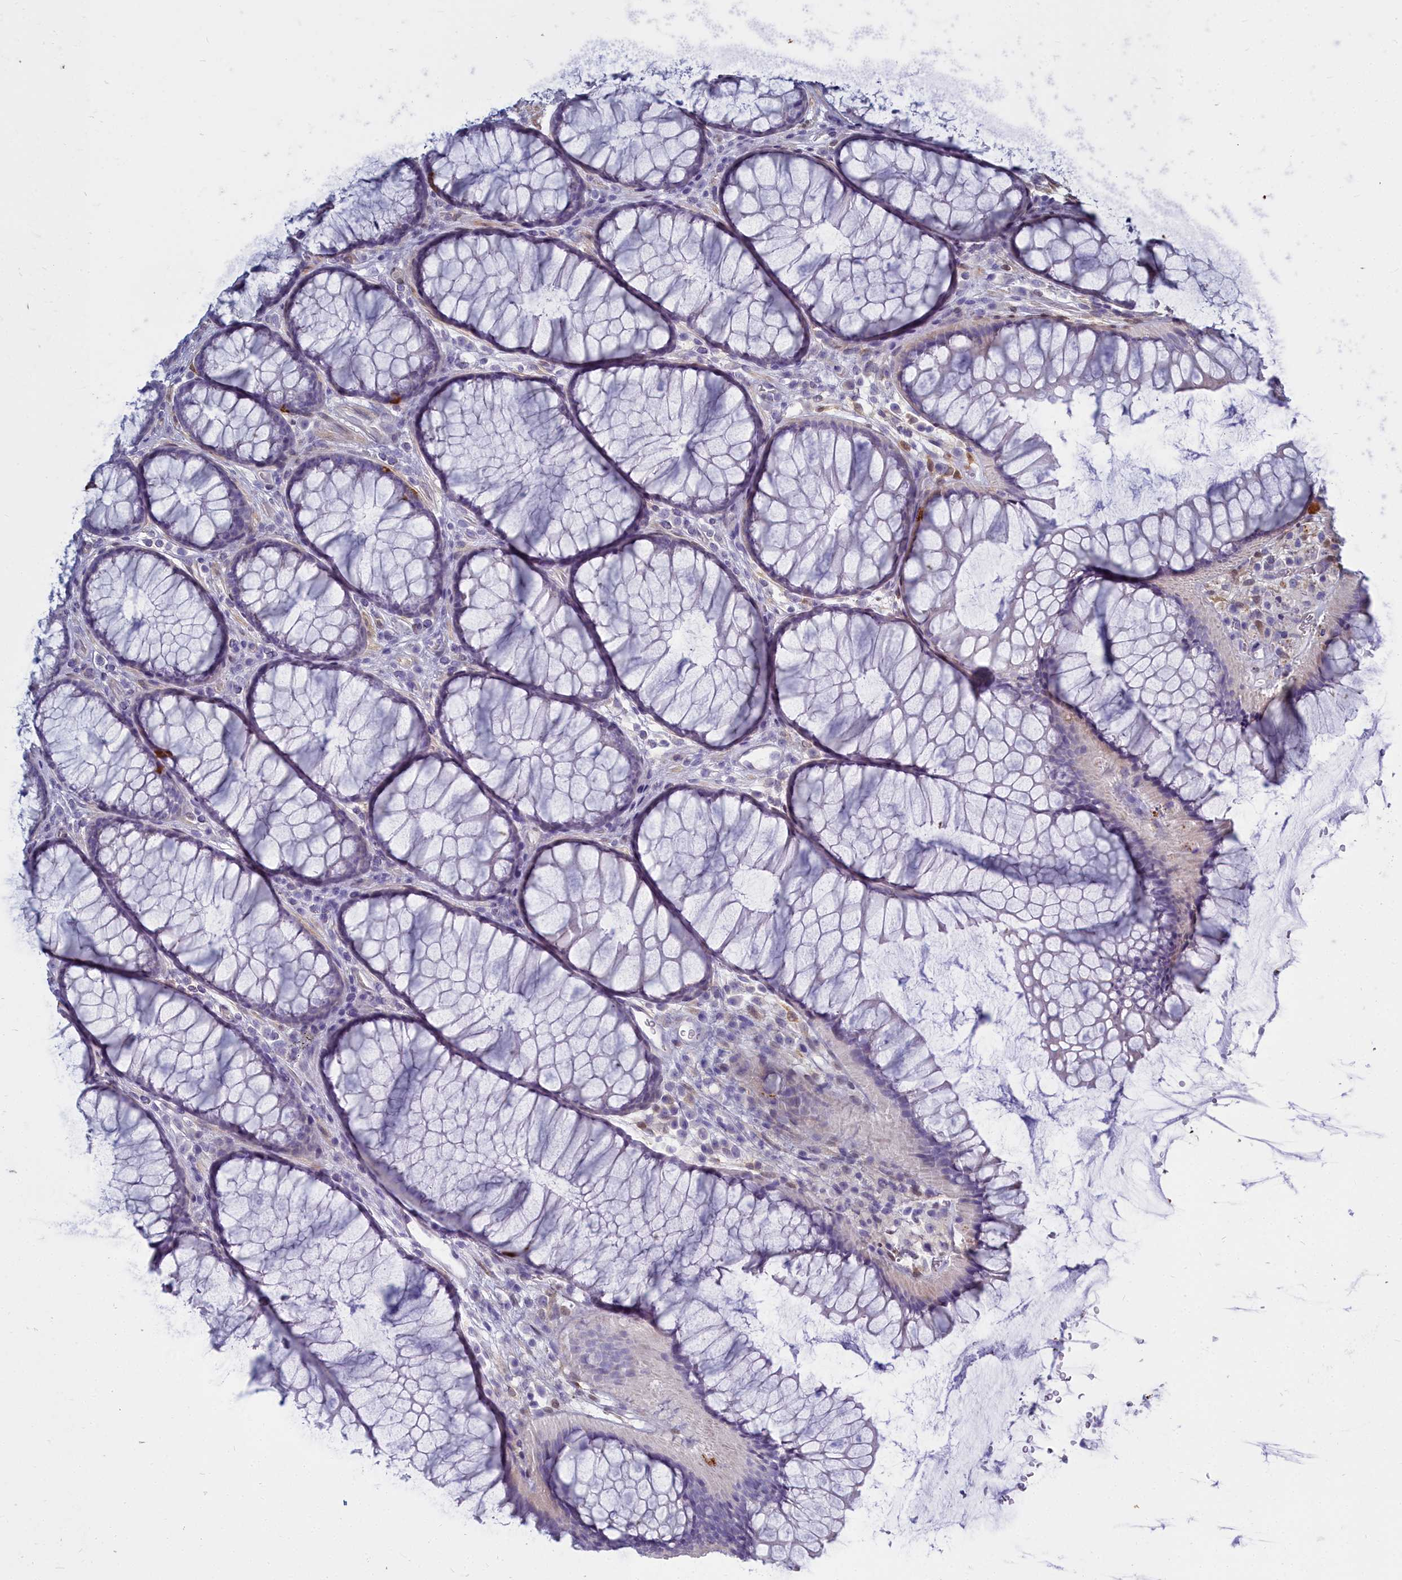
{"staining": {"intensity": "weak", "quantity": ">75%", "location": "cytoplasmic/membranous"}, "tissue": "colon", "cell_type": "Endothelial cells", "image_type": "normal", "snomed": [{"axis": "morphology", "description": "Normal tissue, NOS"}, {"axis": "topography", "description": "Colon"}], "caption": "Normal colon exhibits weak cytoplasmic/membranous expression in about >75% of endothelial cells, visualized by immunohistochemistry. (brown staining indicates protein expression, while blue staining denotes nuclei).", "gene": "PPP1R14A", "patient": {"sex": "female", "age": 82}}